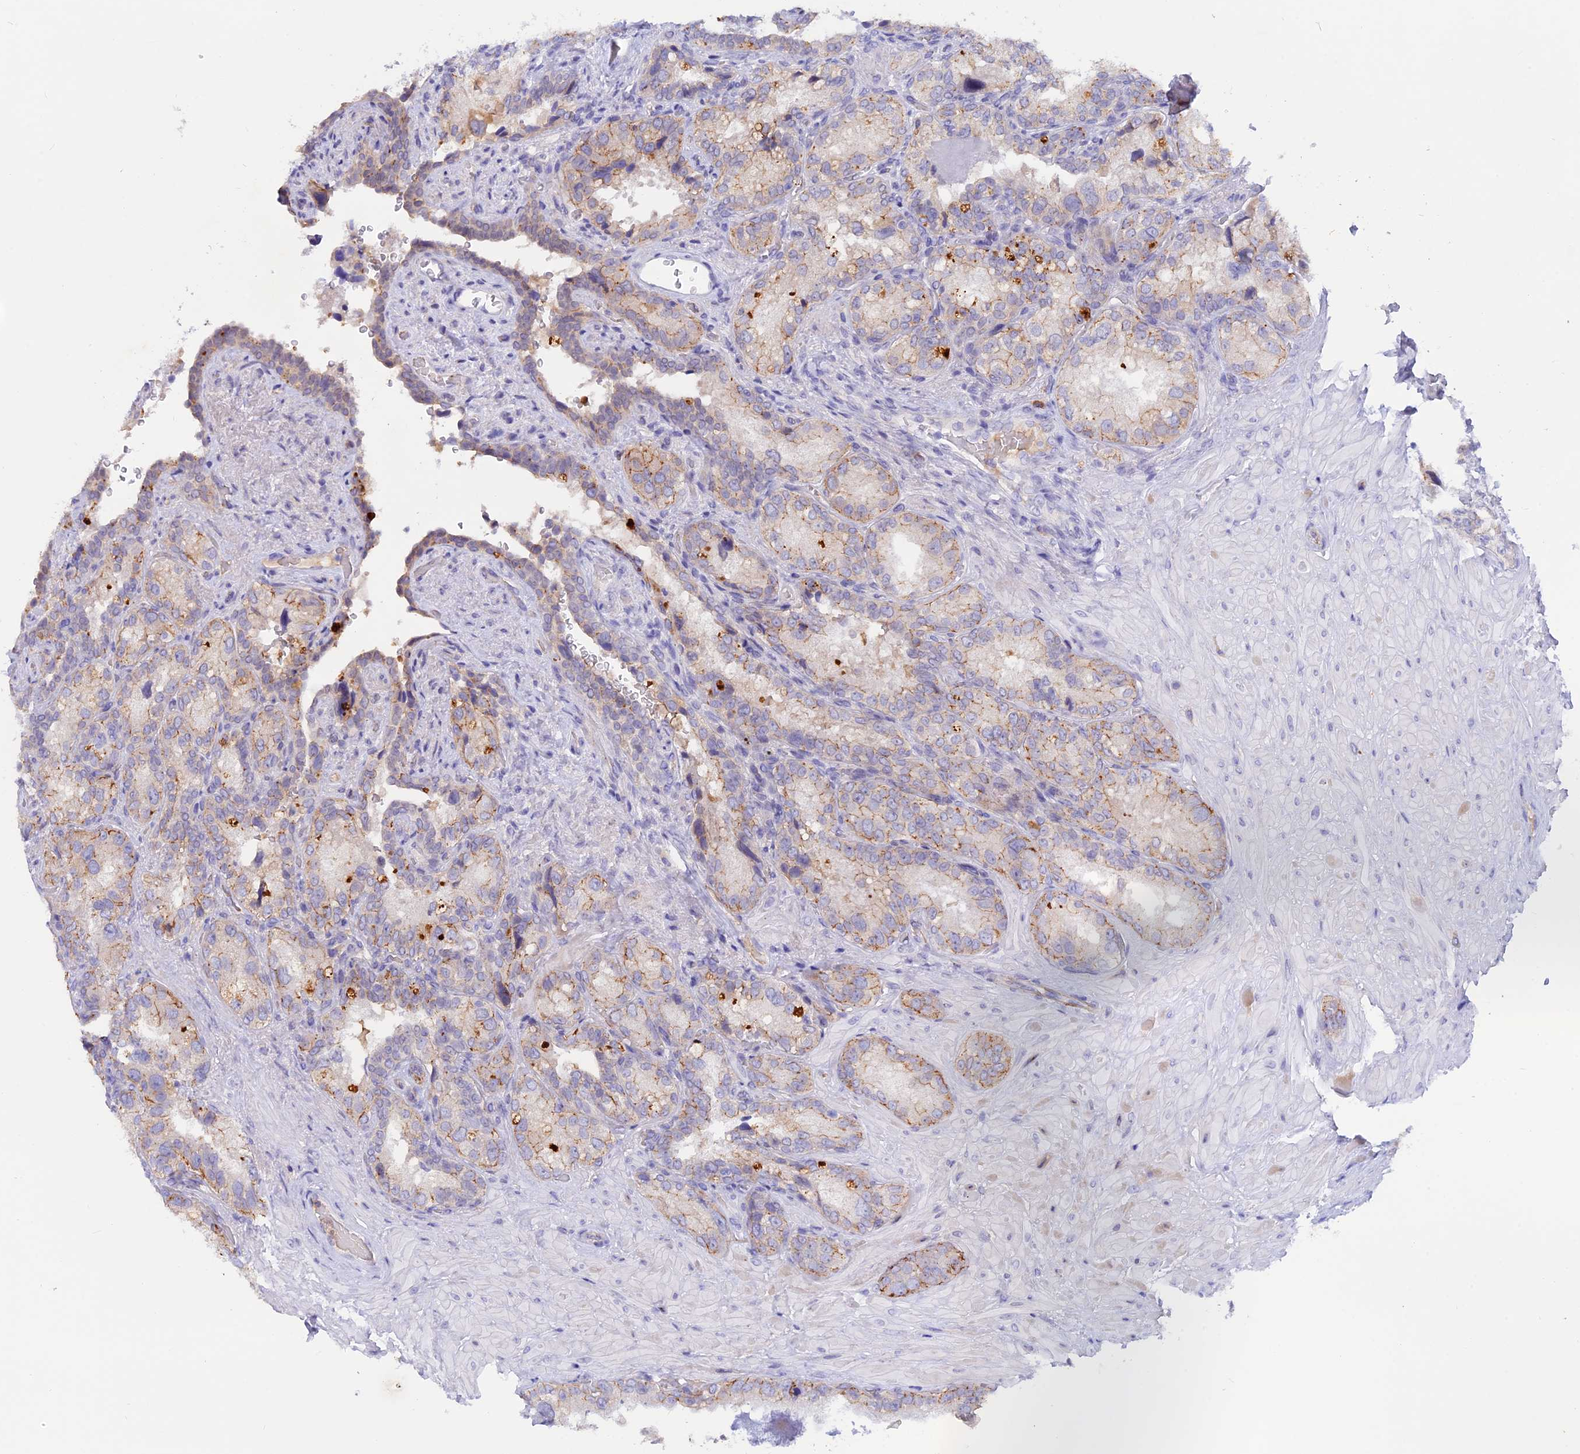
{"staining": {"intensity": "weak", "quantity": "25%-75%", "location": "cytoplasmic/membranous"}, "tissue": "seminal vesicle", "cell_type": "Glandular cells", "image_type": "normal", "snomed": [{"axis": "morphology", "description": "Normal tissue, NOS"}, {"axis": "topography", "description": "Seminal veicle"}, {"axis": "topography", "description": "Peripheral nerve tissue"}], "caption": "Protein expression analysis of unremarkable human seminal vesicle reveals weak cytoplasmic/membranous expression in approximately 25%-75% of glandular cells. Immunohistochemistry stains the protein of interest in brown and the nuclei are stained blue.", "gene": "GK5", "patient": {"sex": "male", "age": 67}}